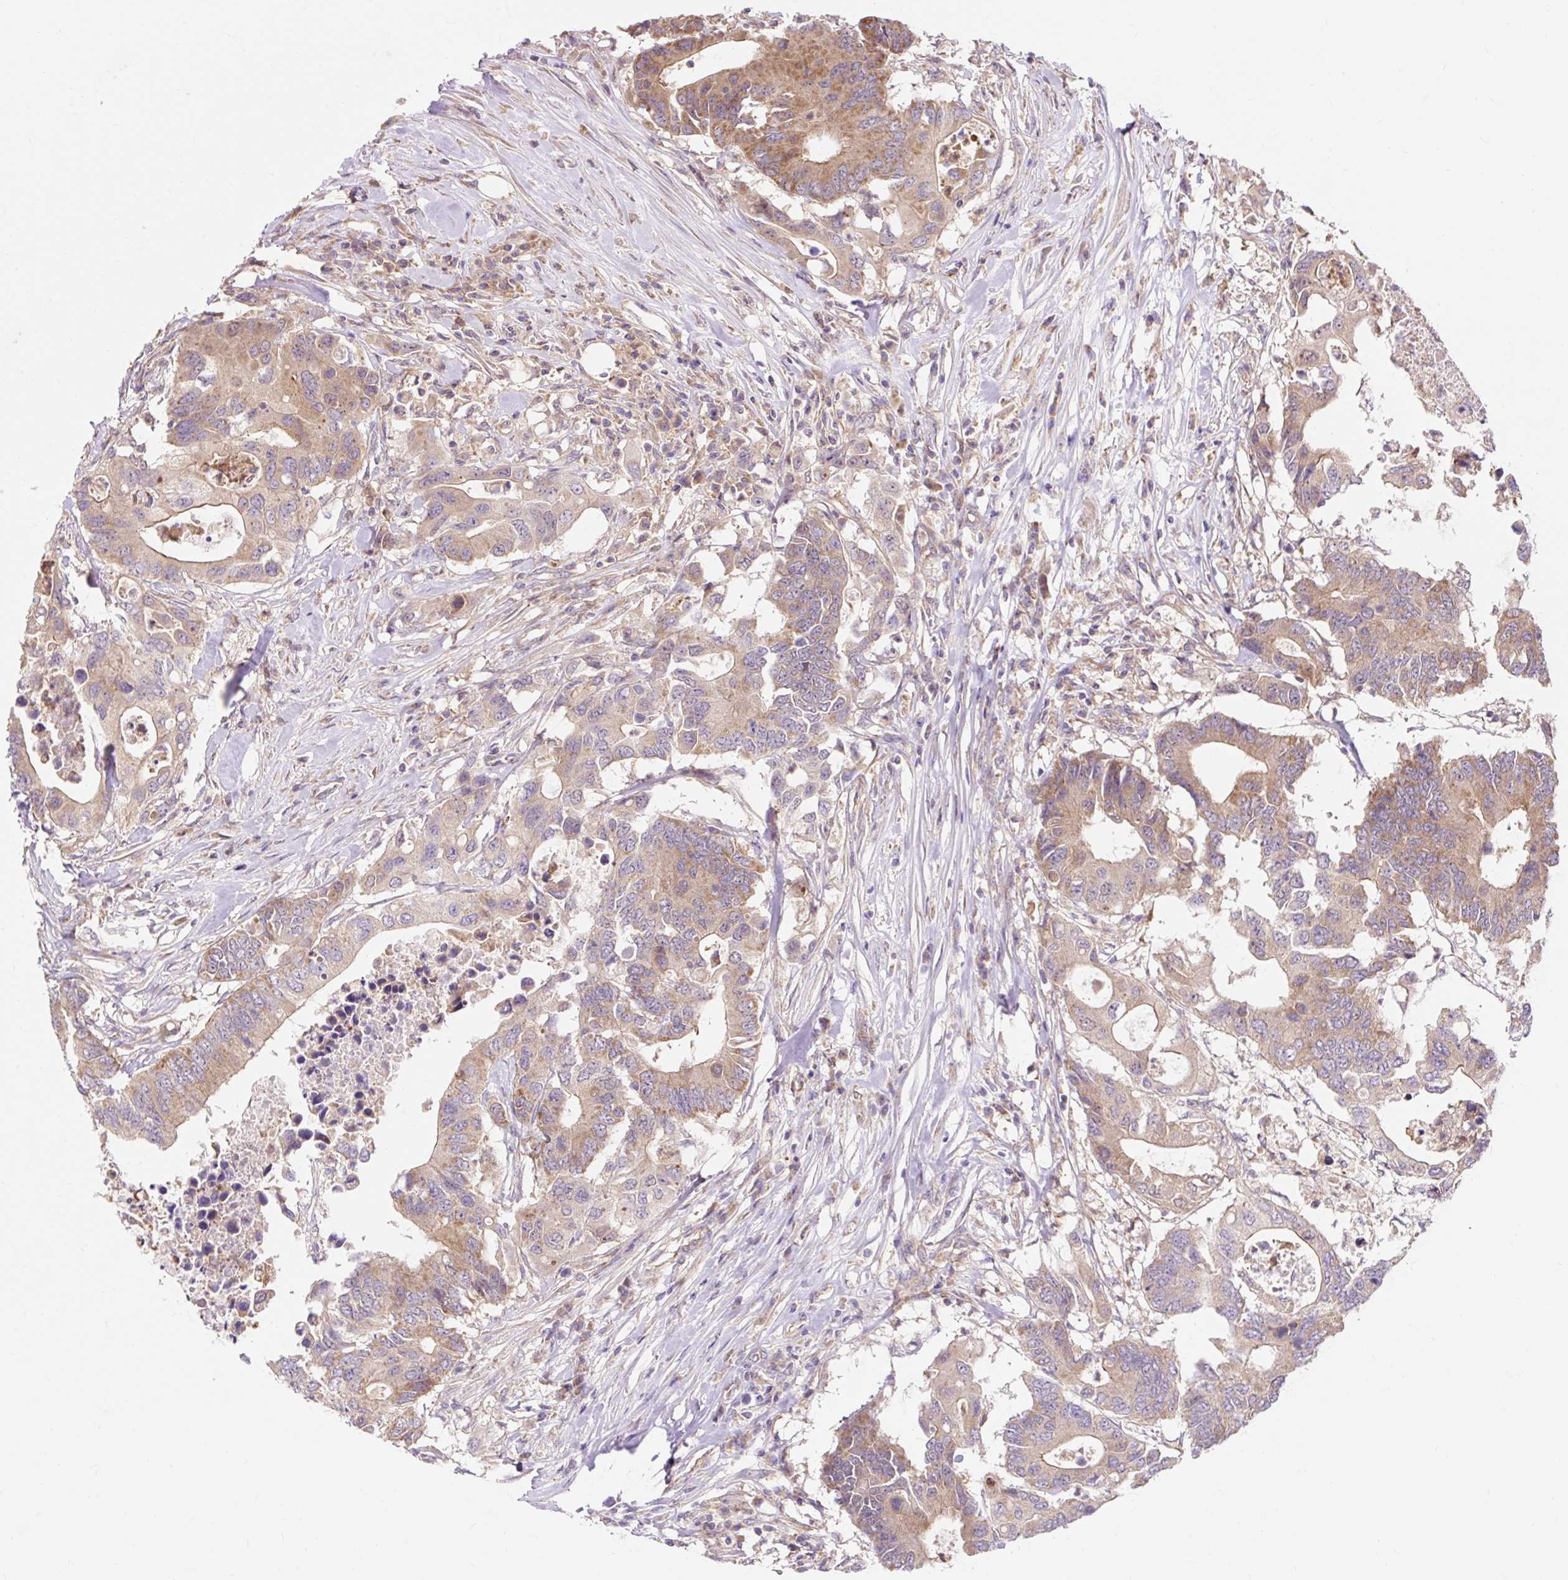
{"staining": {"intensity": "moderate", "quantity": ">75%", "location": "cytoplasmic/membranous"}, "tissue": "colorectal cancer", "cell_type": "Tumor cells", "image_type": "cancer", "snomed": [{"axis": "morphology", "description": "Adenocarcinoma, NOS"}, {"axis": "topography", "description": "Colon"}], "caption": "IHC micrograph of neoplastic tissue: human colorectal adenocarcinoma stained using IHC reveals medium levels of moderate protein expression localized specifically in the cytoplasmic/membranous of tumor cells, appearing as a cytoplasmic/membranous brown color.", "gene": "TRIAP1", "patient": {"sex": "male", "age": 71}}